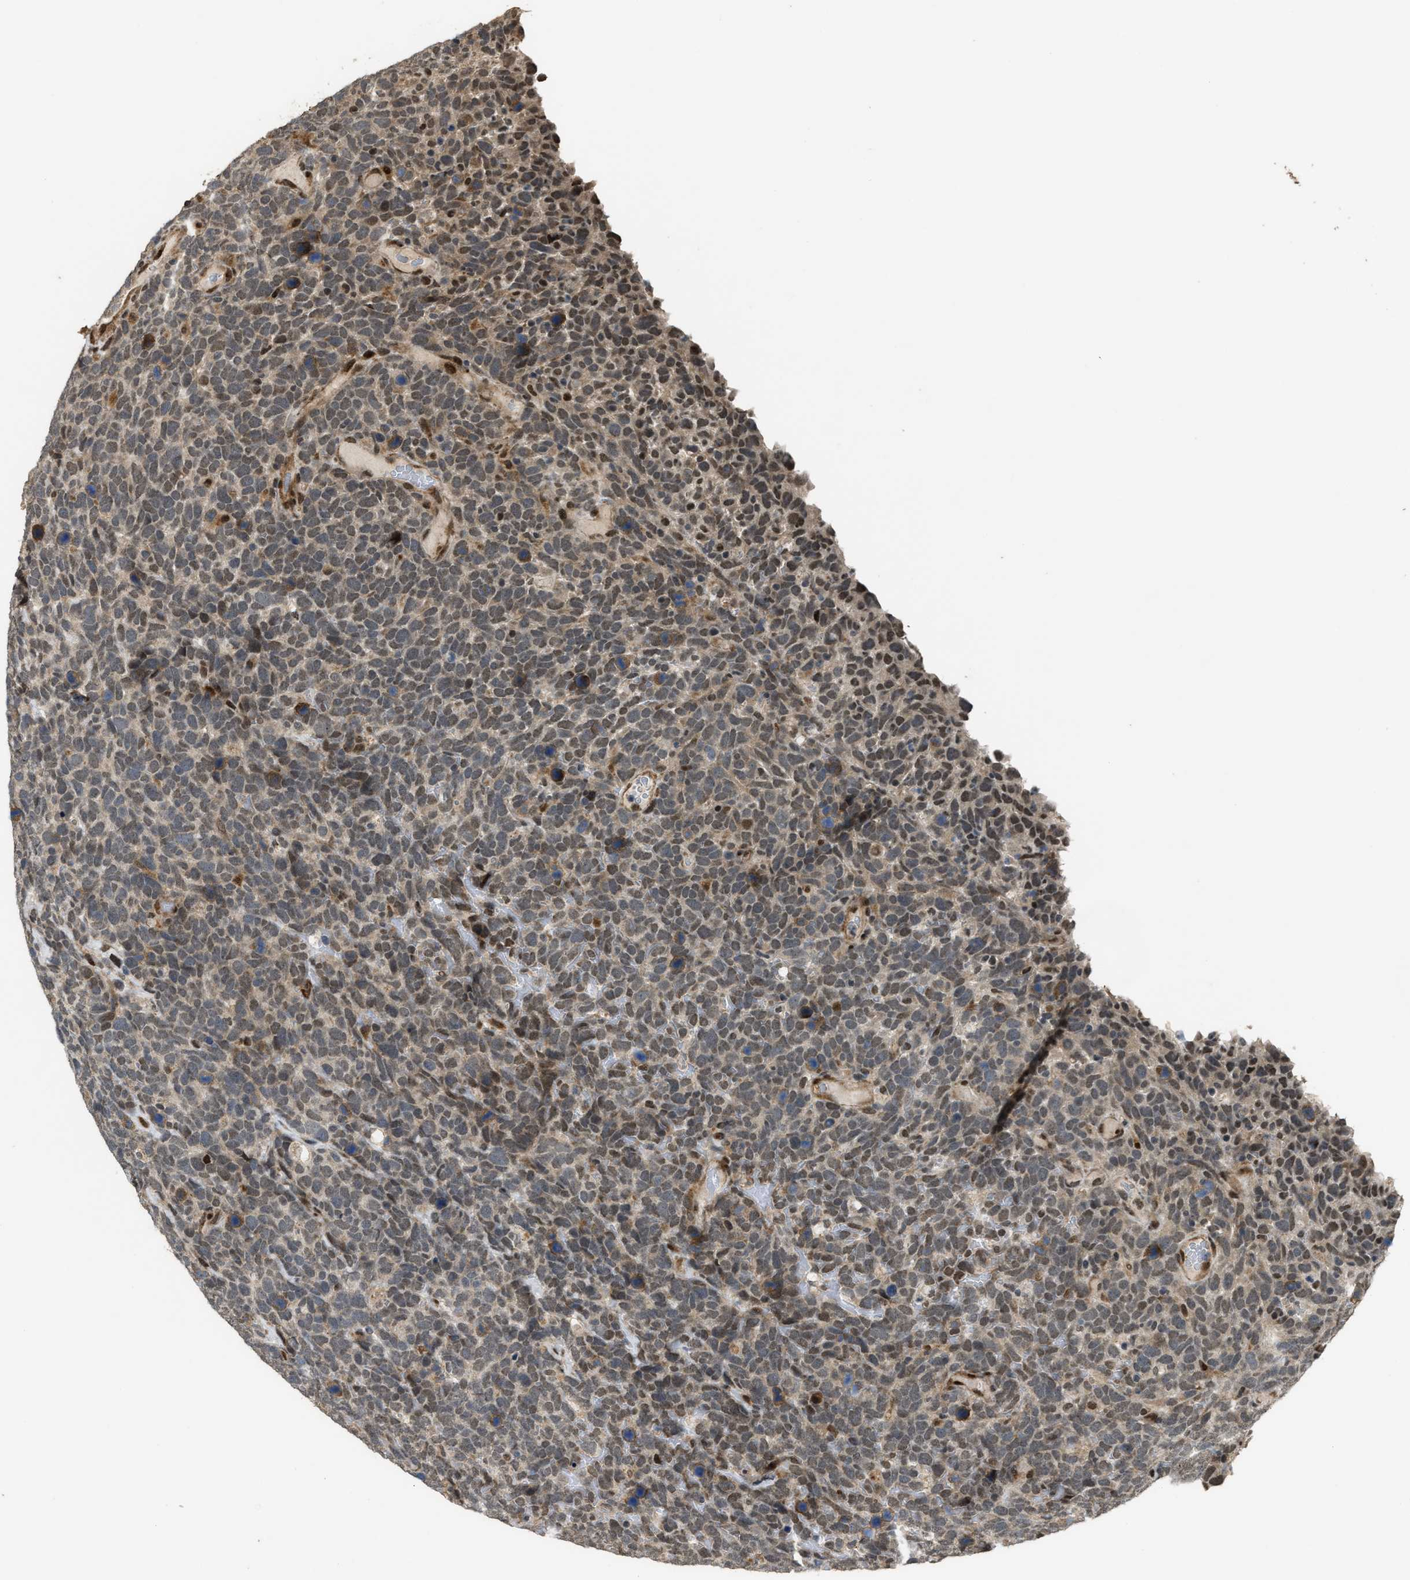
{"staining": {"intensity": "weak", "quantity": ">75%", "location": "cytoplasmic/membranous,nuclear"}, "tissue": "urothelial cancer", "cell_type": "Tumor cells", "image_type": "cancer", "snomed": [{"axis": "morphology", "description": "Urothelial carcinoma, High grade"}, {"axis": "topography", "description": "Urinary bladder"}], "caption": "This is an image of immunohistochemistry (IHC) staining of high-grade urothelial carcinoma, which shows weak staining in the cytoplasmic/membranous and nuclear of tumor cells.", "gene": "SERTAD2", "patient": {"sex": "female", "age": 82}}